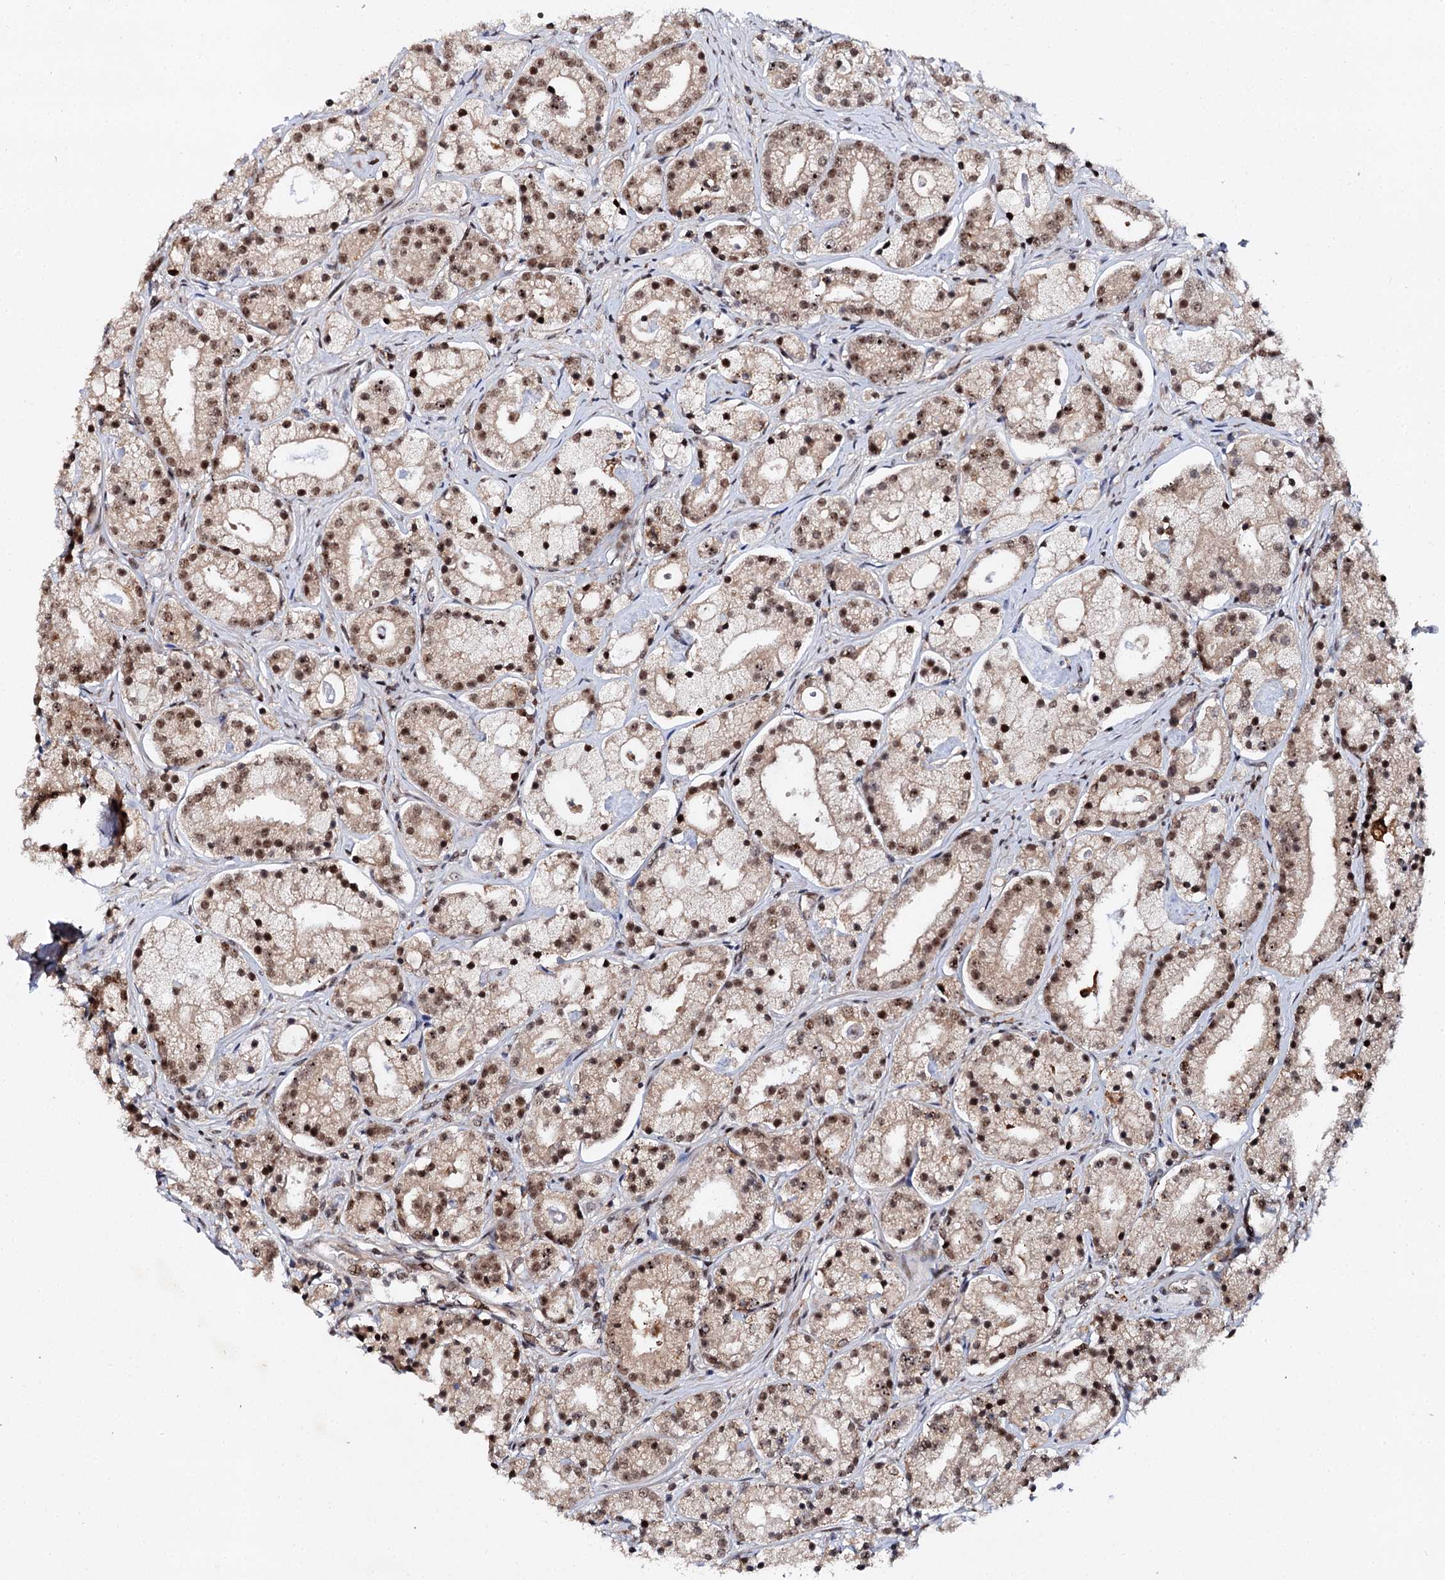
{"staining": {"intensity": "moderate", "quantity": ">75%", "location": "nuclear"}, "tissue": "prostate cancer", "cell_type": "Tumor cells", "image_type": "cancer", "snomed": [{"axis": "morphology", "description": "Adenocarcinoma, High grade"}, {"axis": "topography", "description": "Prostate"}], "caption": "Immunohistochemistry (IHC) photomicrograph of neoplastic tissue: human prostate cancer (adenocarcinoma (high-grade)) stained using IHC exhibits medium levels of moderate protein expression localized specifically in the nuclear of tumor cells, appearing as a nuclear brown color.", "gene": "BUD13", "patient": {"sex": "male", "age": 69}}